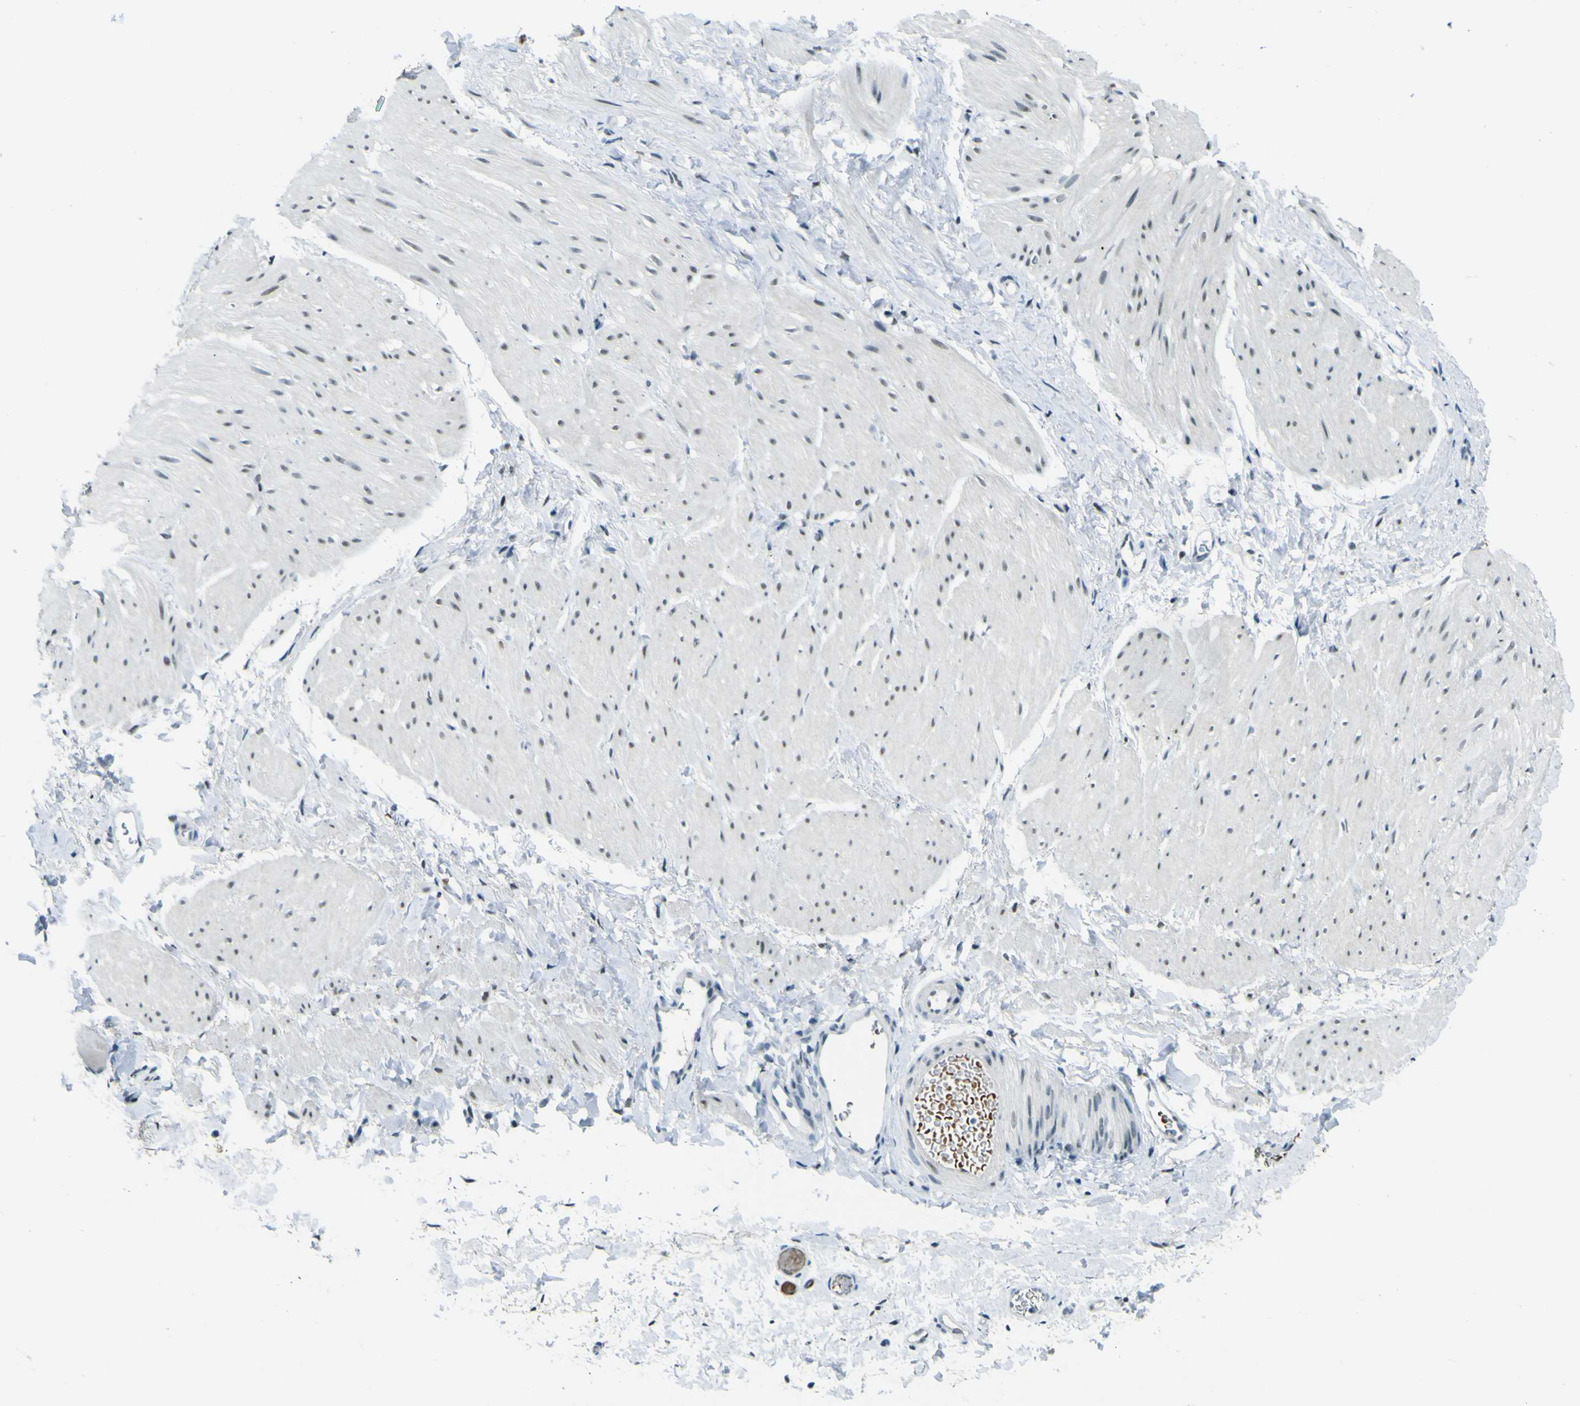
{"staining": {"intensity": "negative", "quantity": "none", "location": "none"}, "tissue": "smooth muscle", "cell_type": "Smooth muscle cells", "image_type": "normal", "snomed": [{"axis": "morphology", "description": "Normal tissue, NOS"}, {"axis": "topography", "description": "Smooth muscle"}], "caption": "Immunohistochemical staining of normal smooth muscle reveals no significant expression in smooth muscle cells. (Brightfield microscopy of DAB (3,3'-diaminobenzidine) immunohistochemistry at high magnification).", "gene": "CEBPG", "patient": {"sex": "male", "age": 16}}